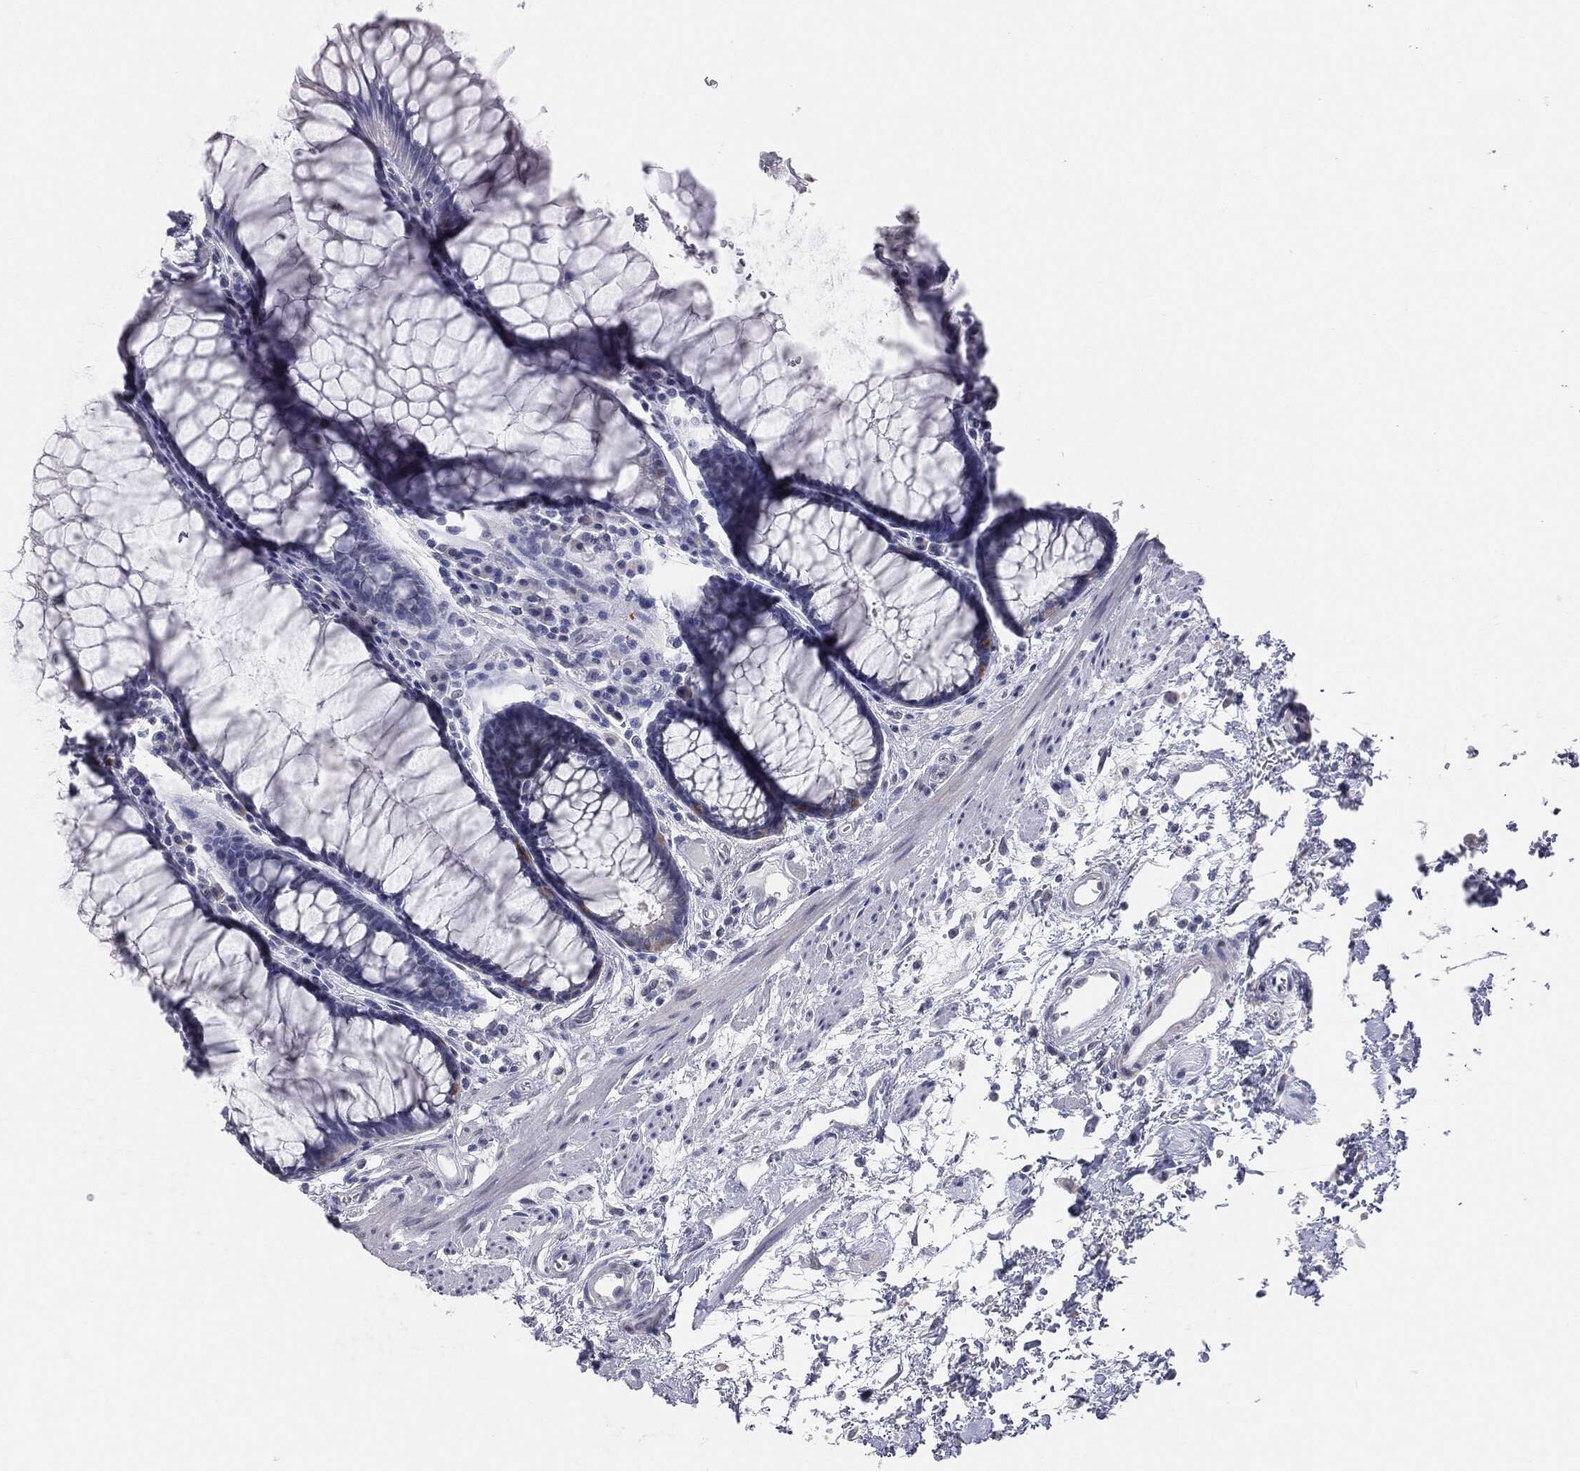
{"staining": {"intensity": "negative", "quantity": "none", "location": "none"}, "tissue": "rectum", "cell_type": "Glandular cells", "image_type": "normal", "snomed": [{"axis": "morphology", "description": "Normal tissue, NOS"}, {"axis": "topography", "description": "Rectum"}], "caption": "This image is of unremarkable rectum stained with IHC to label a protein in brown with the nuclei are counter-stained blue. There is no staining in glandular cells. The staining is performed using DAB brown chromogen with nuclei counter-stained in using hematoxylin.", "gene": "DMKN", "patient": {"sex": "female", "age": 68}}